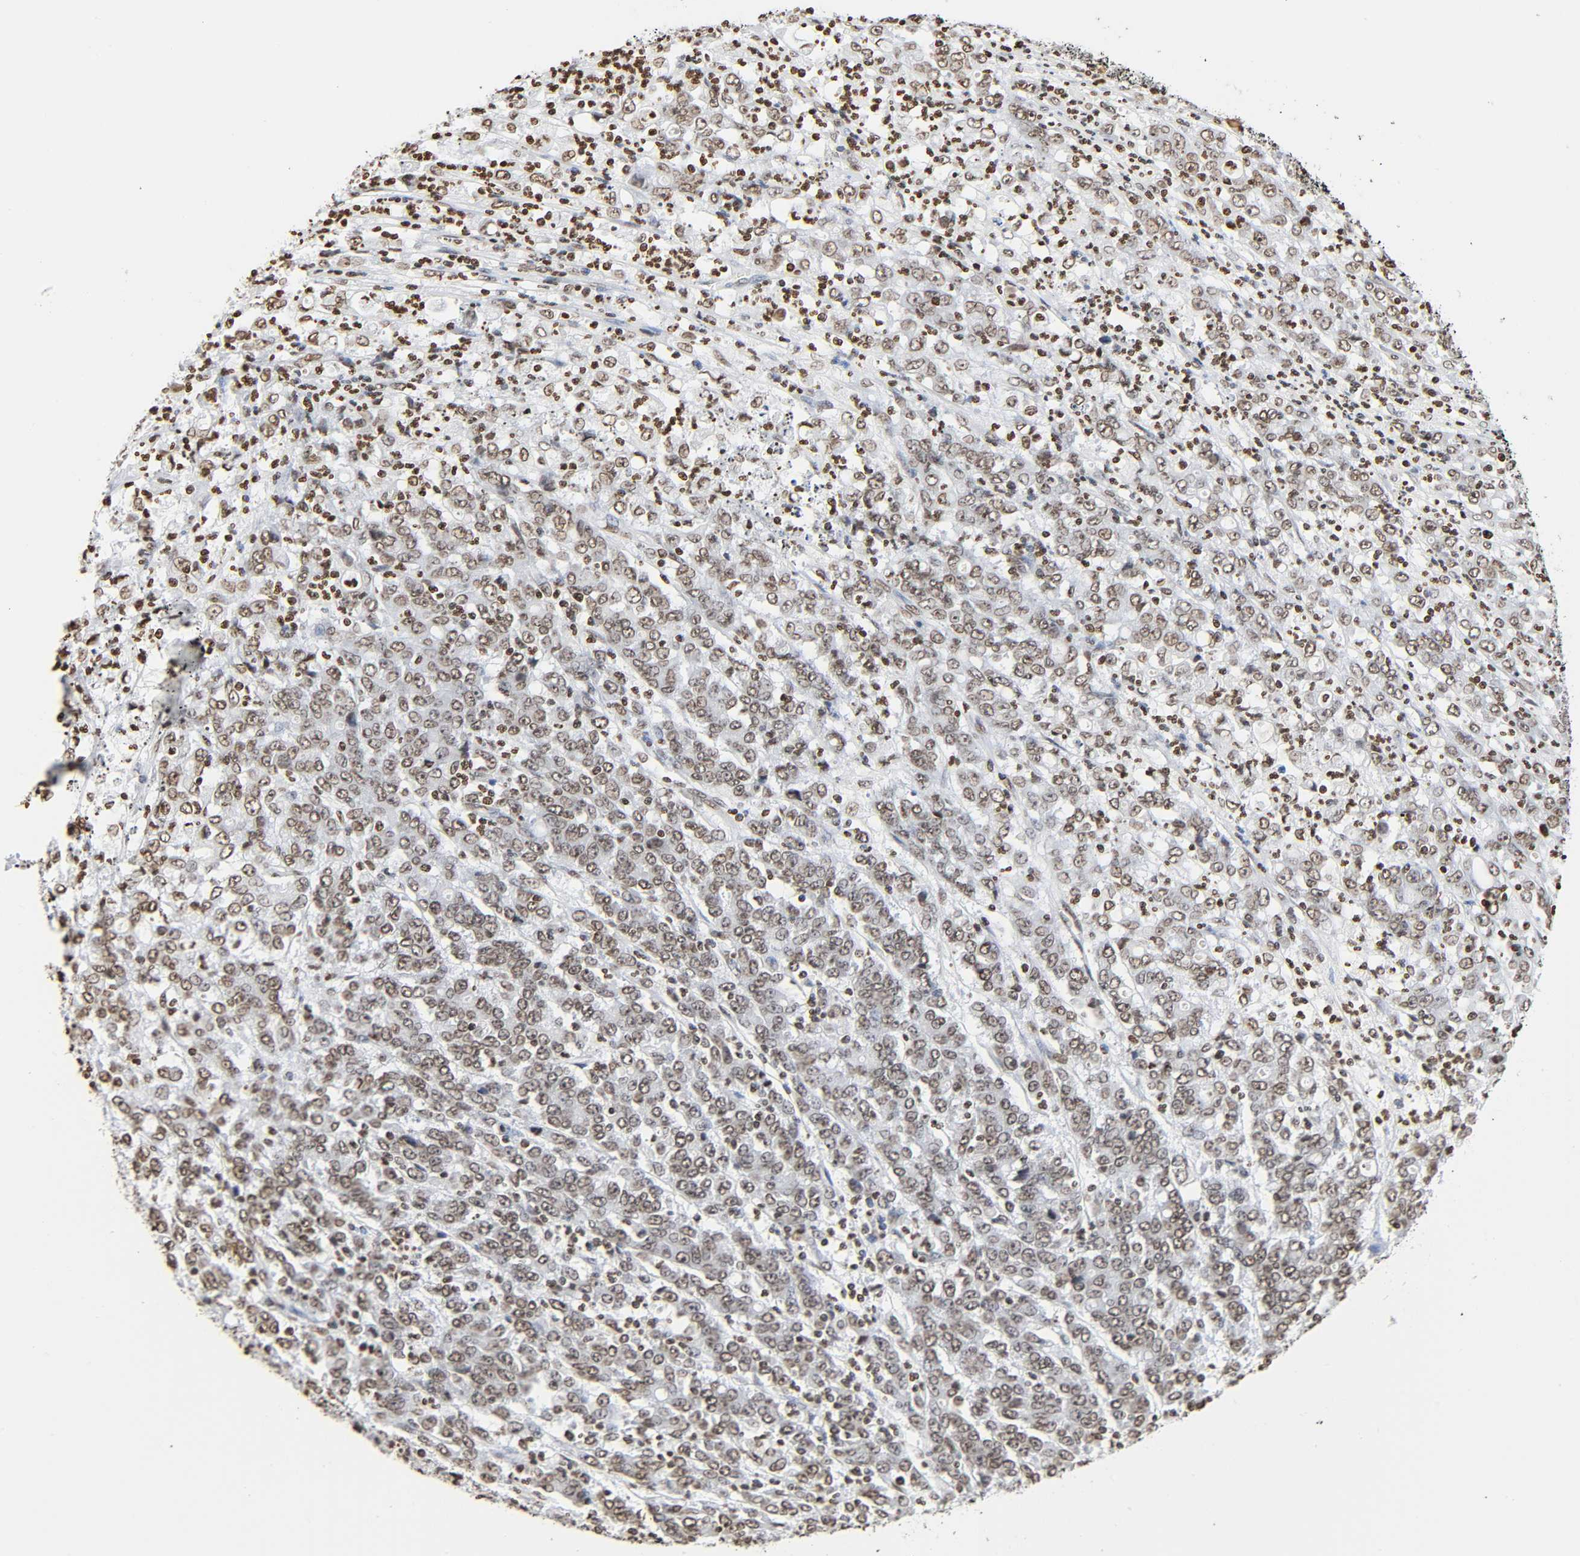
{"staining": {"intensity": "moderate", "quantity": ">75%", "location": "nuclear"}, "tissue": "stomach cancer", "cell_type": "Tumor cells", "image_type": "cancer", "snomed": [{"axis": "morphology", "description": "Adenocarcinoma, NOS"}, {"axis": "topography", "description": "Stomach, lower"}], "caption": "Stomach adenocarcinoma stained with immunohistochemistry exhibits moderate nuclear staining in about >75% of tumor cells.", "gene": "HOXA6", "patient": {"sex": "female", "age": 71}}